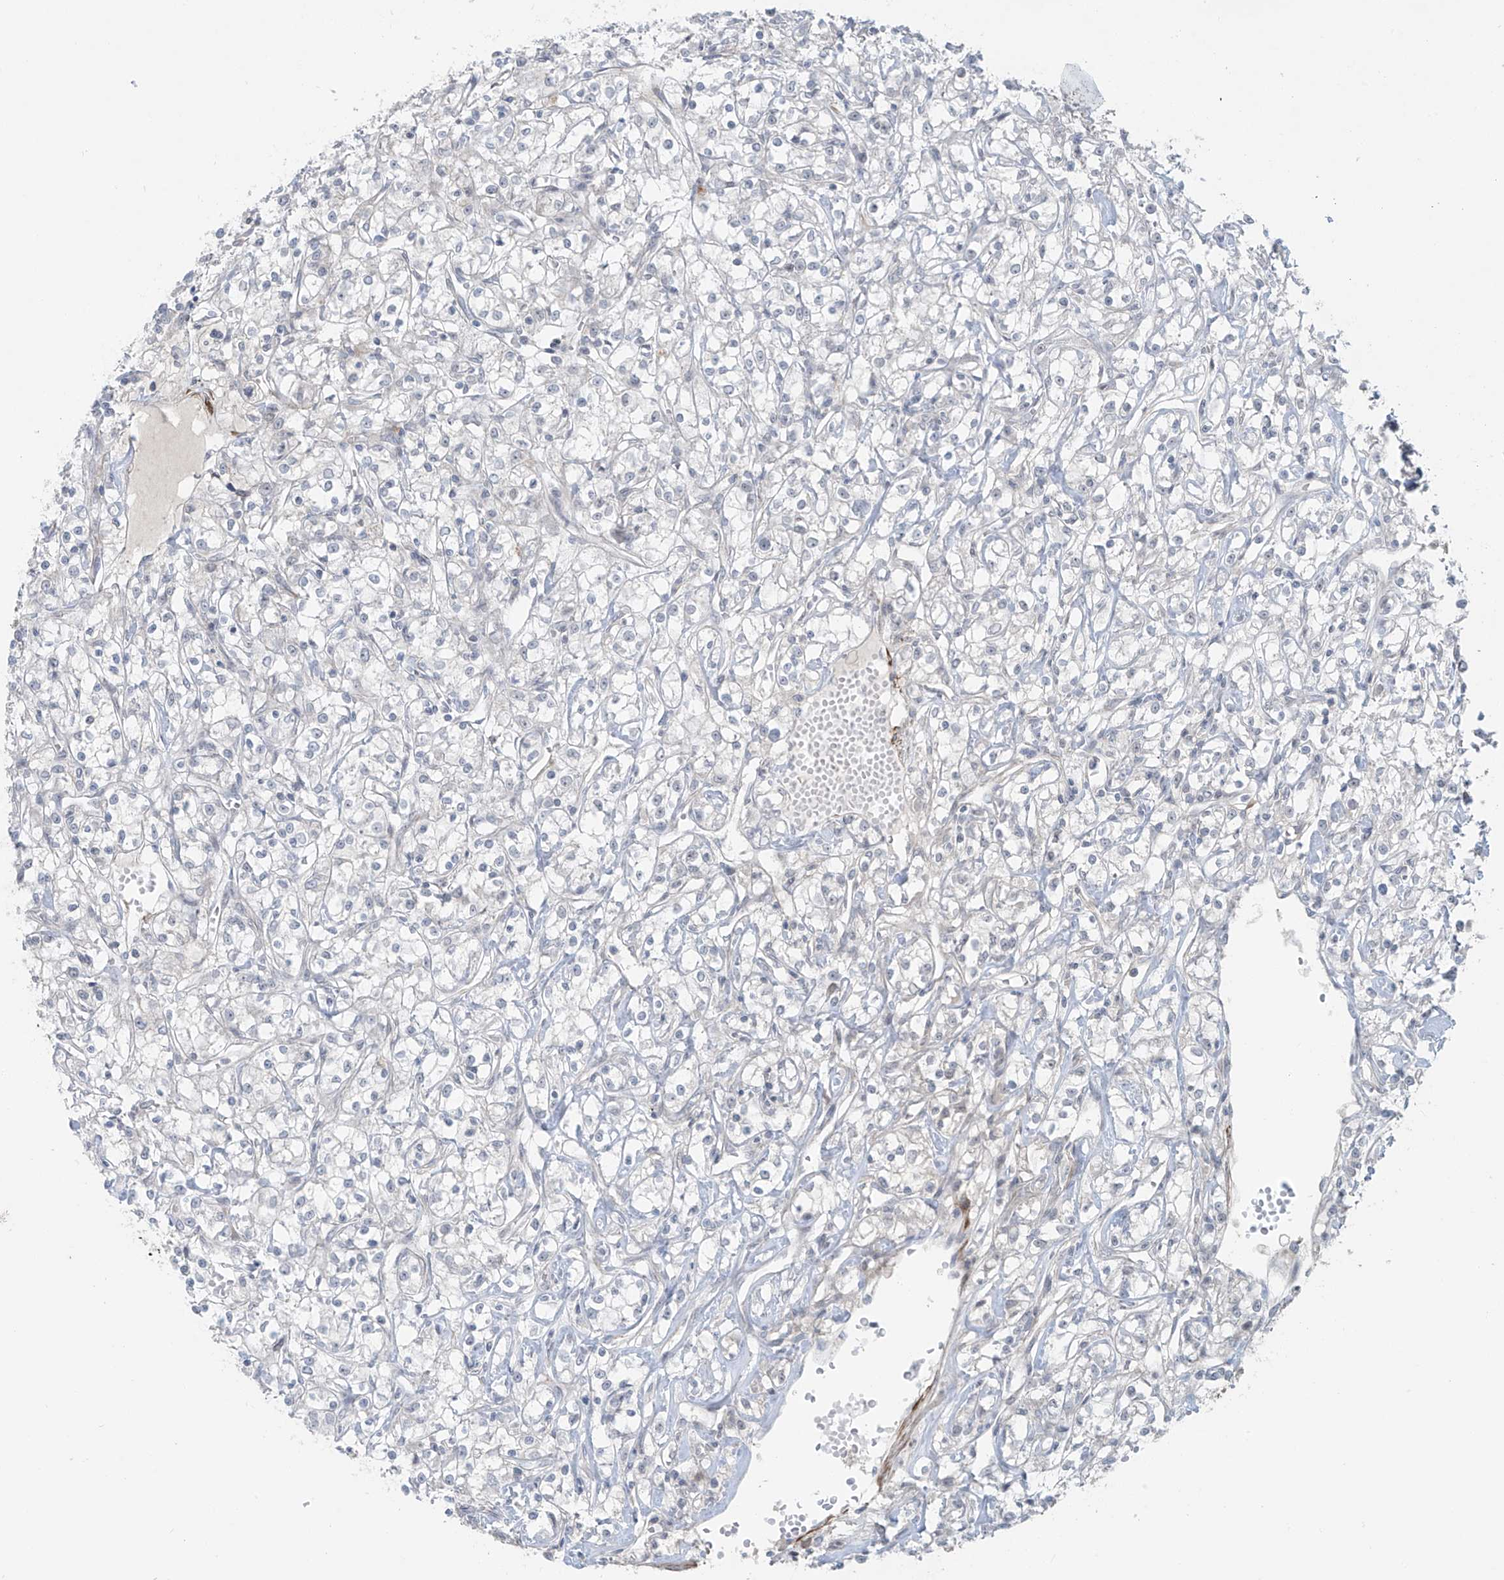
{"staining": {"intensity": "negative", "quantity": "none", "location": "none"}, "tissue": "renal cancer", "cell_type": "Tumor cells", "image_type": "cancer", "snomed": [{"axis": "morphology", "description": "Adenocarcinoma, NOS"}, {"axis": "topography", "description": "Kidney"}], "caption": "Immunohistochemistry histopathology image of renal cancer stained for a protein (brown), which reveals no staining in tumor cells. (Brightfield microscopy of DAB (3,3'-diaminobenzidine) IHC at high magnification).", "gene": "RASGEF1A", "patient": {"sex": "female", "age": 59}}